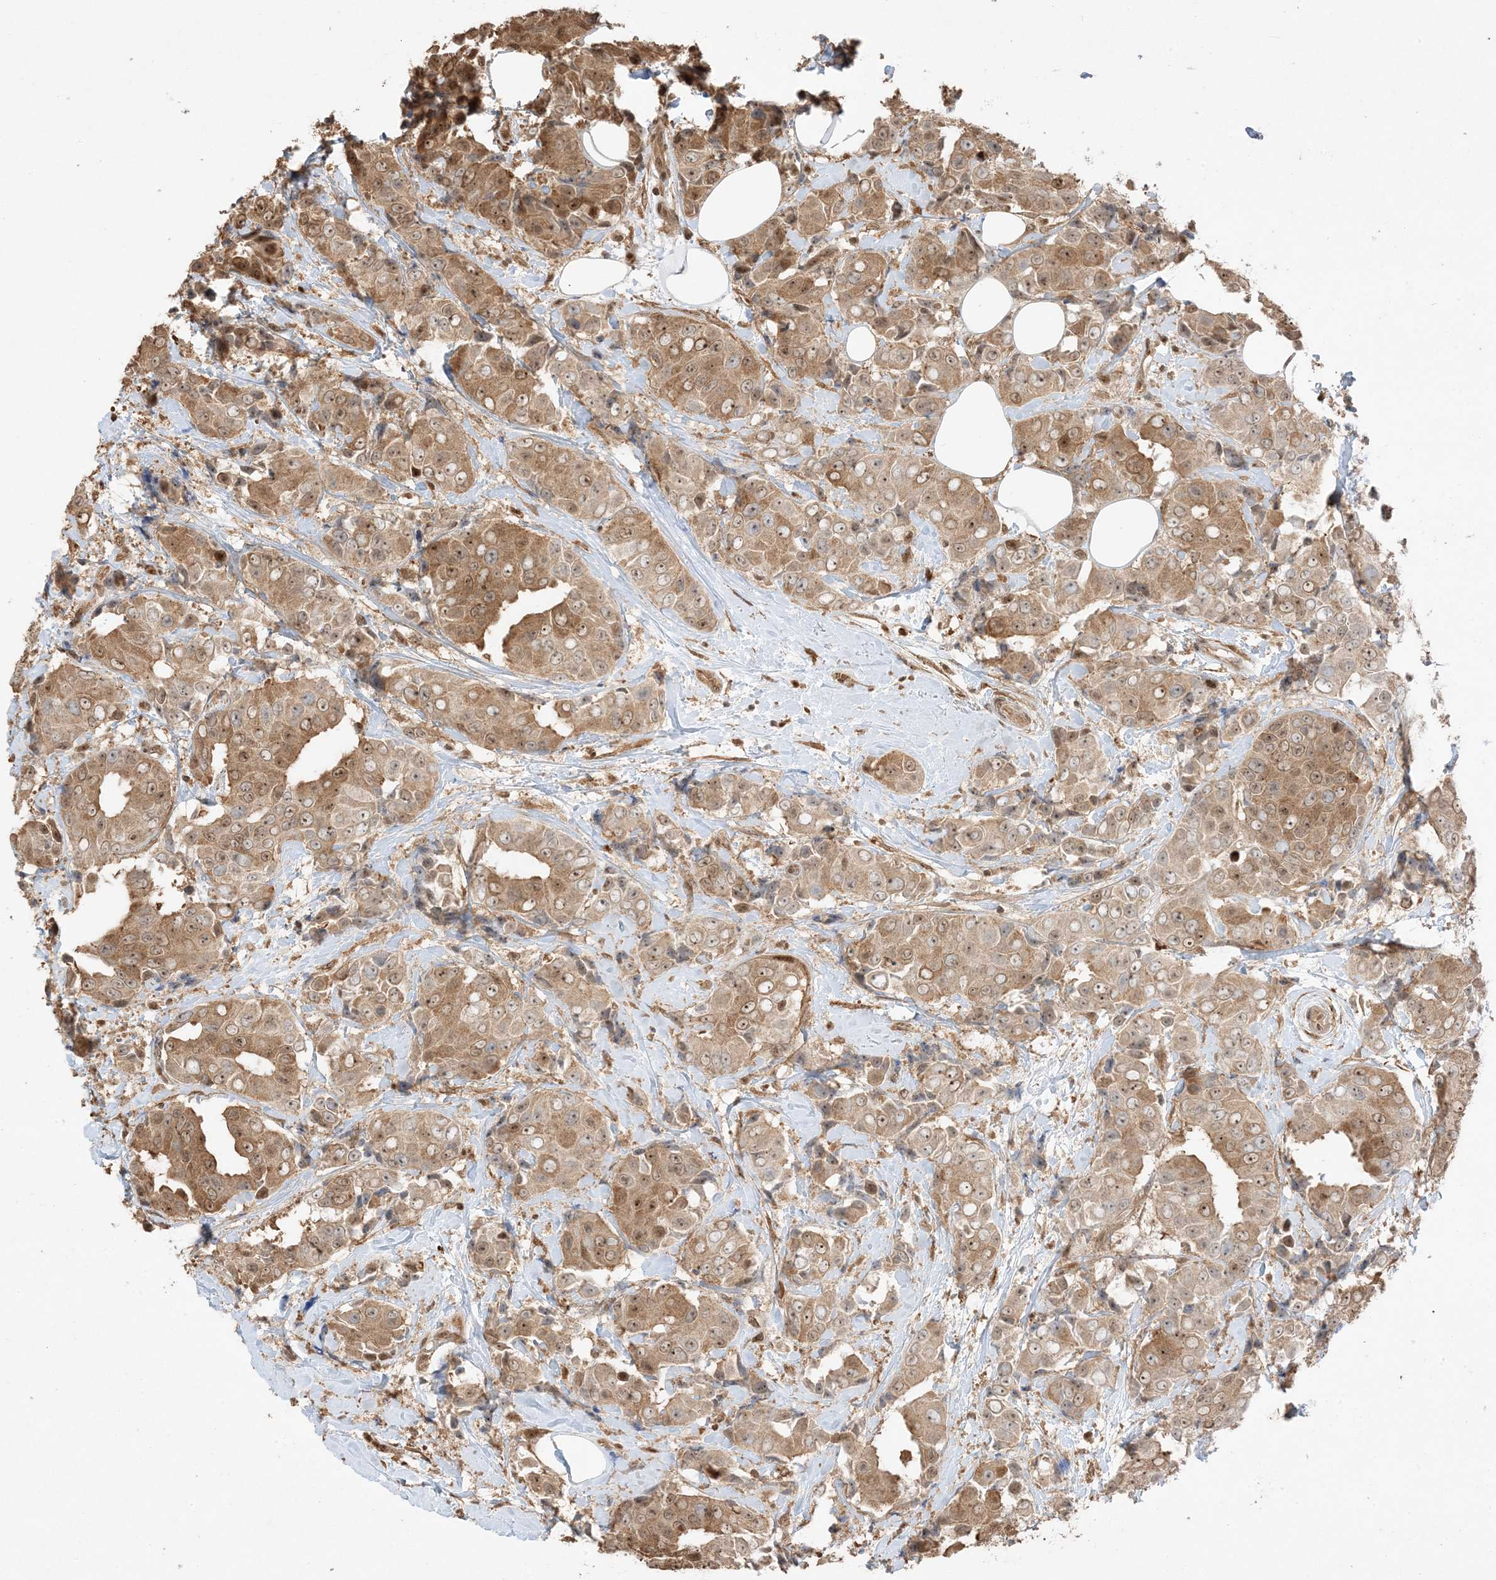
{"staining": {"intensity": "moderate", "quantity": ">75%", "location": "cytoplasmic/membranous,nuclear"}, "tissue": "breast cancer", "cell_type": "Tumor cells", "image_type": "cancer", "snomed": [{"axis": "morphology", "description": "Normal tissue, NOS"}, {"axis": "morphology", "description": "Duct carcinoma"}, {"axis": "topography", "description": "Breast"}], "caption": "High-power microscopy captured an IHC micrograph of intraductal carcinoma (breast), revealing moderate cytoplasmic/membranous and nuclear staining in approximately >75% of tumor cells. The protein of interest is shown in brown color, while the nuclei are stained blue.", "gene": "ZBTB41", "patient": {"sex": "female", "age": 39}}